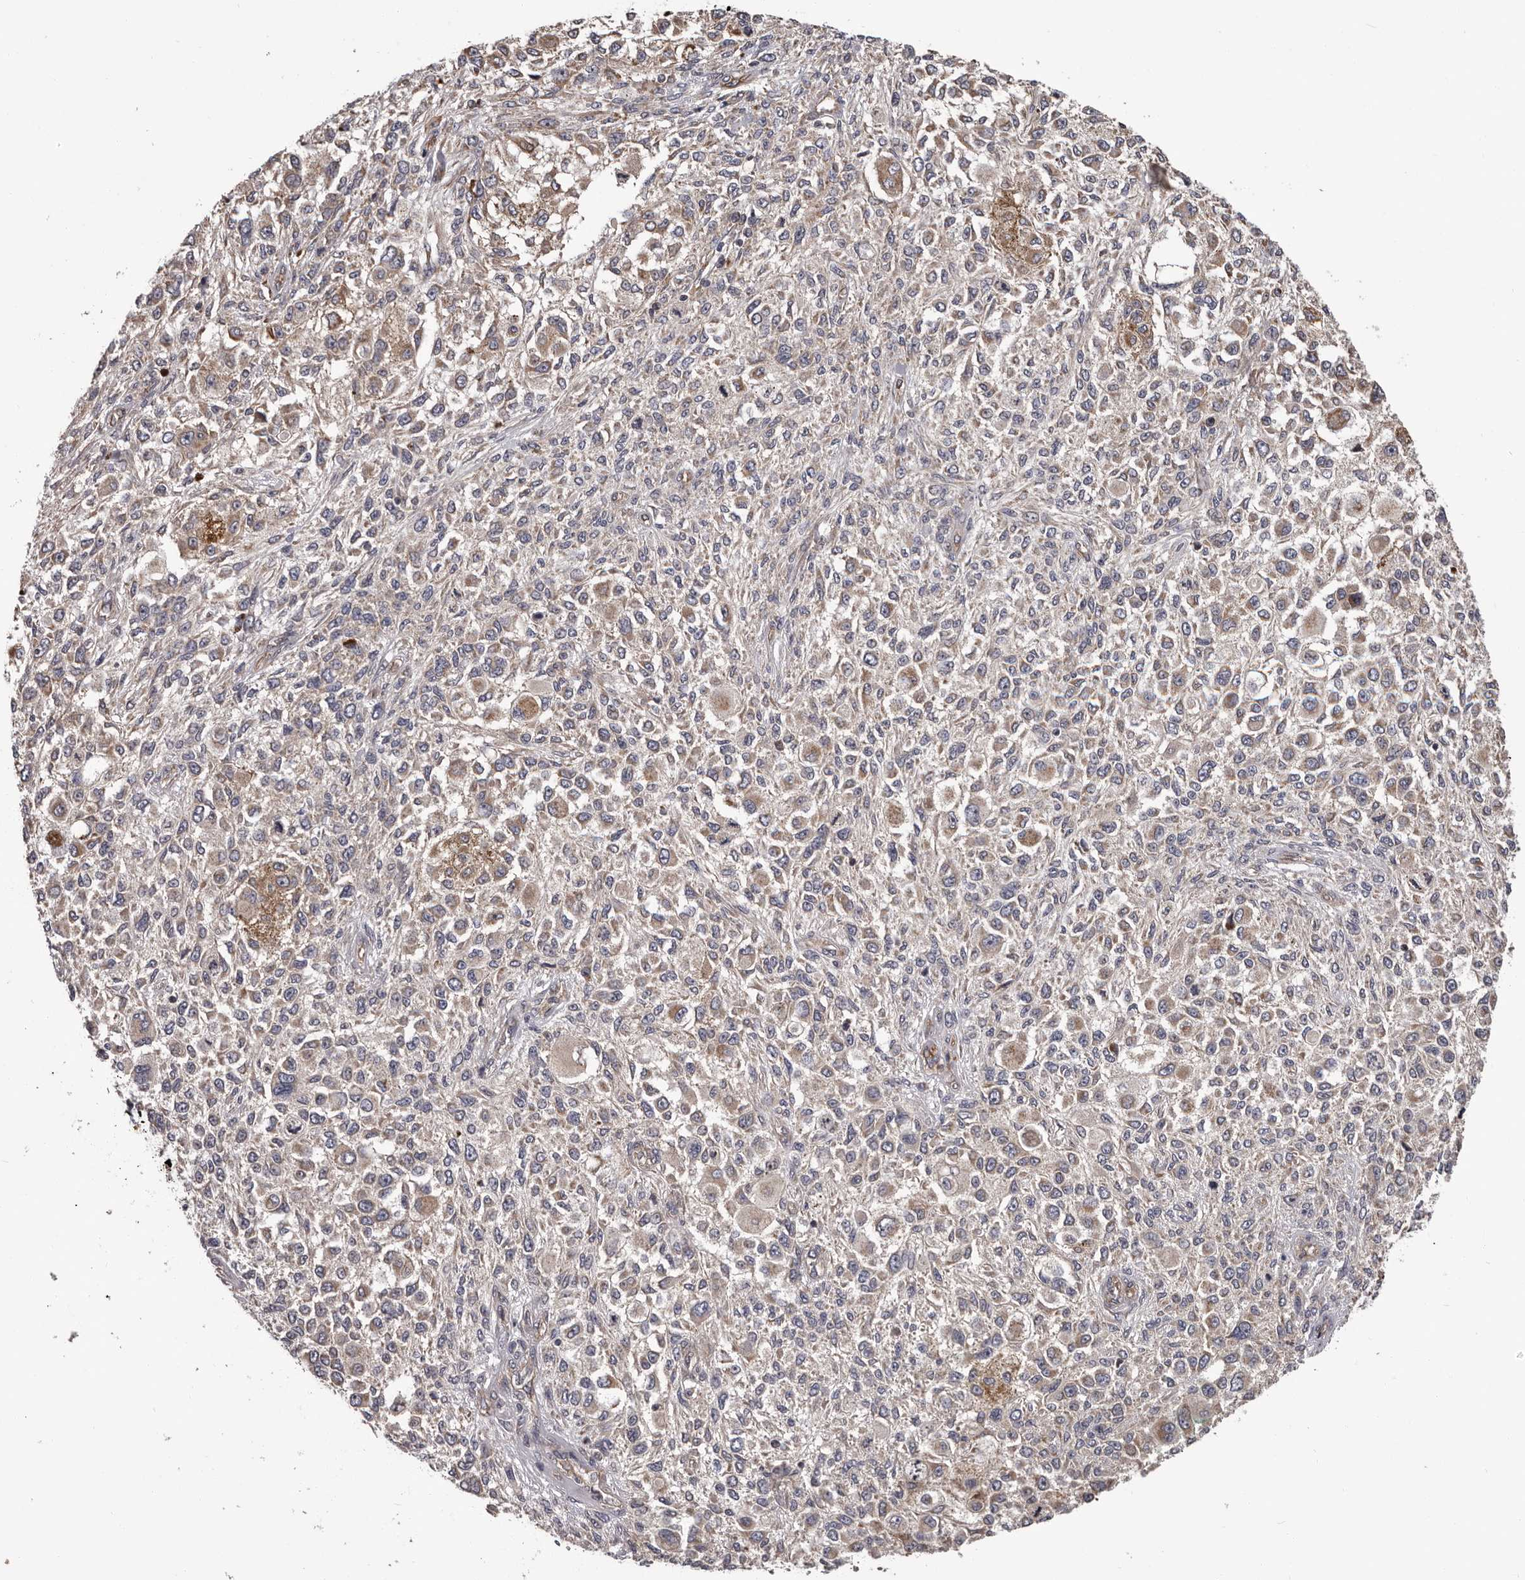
{"staining": {"intensity": "weak", "quantity": "25%-75%", "location": "cytoplasmic/membranous"}, "tissue": "melanoma", "cell_type": "Tumor cells", "image_type": "cancer", "snomed": [{"axis": "morphology", "description": "Necrosis, NOS"}, {"axis": "morphology", "description": "Malignant melanoma, NOS"}, {"axis": "topography", "description": "Skin"}], "caption": "Malignant melanoma stained with DAB immunohistochemistry (IHC) shows low levels of weak cytoplasmic/membranous expression in approximately 25%-75% of tumor cells.", "gene": "VPS37A", "patient": {"sex": "female", "age": 87}}